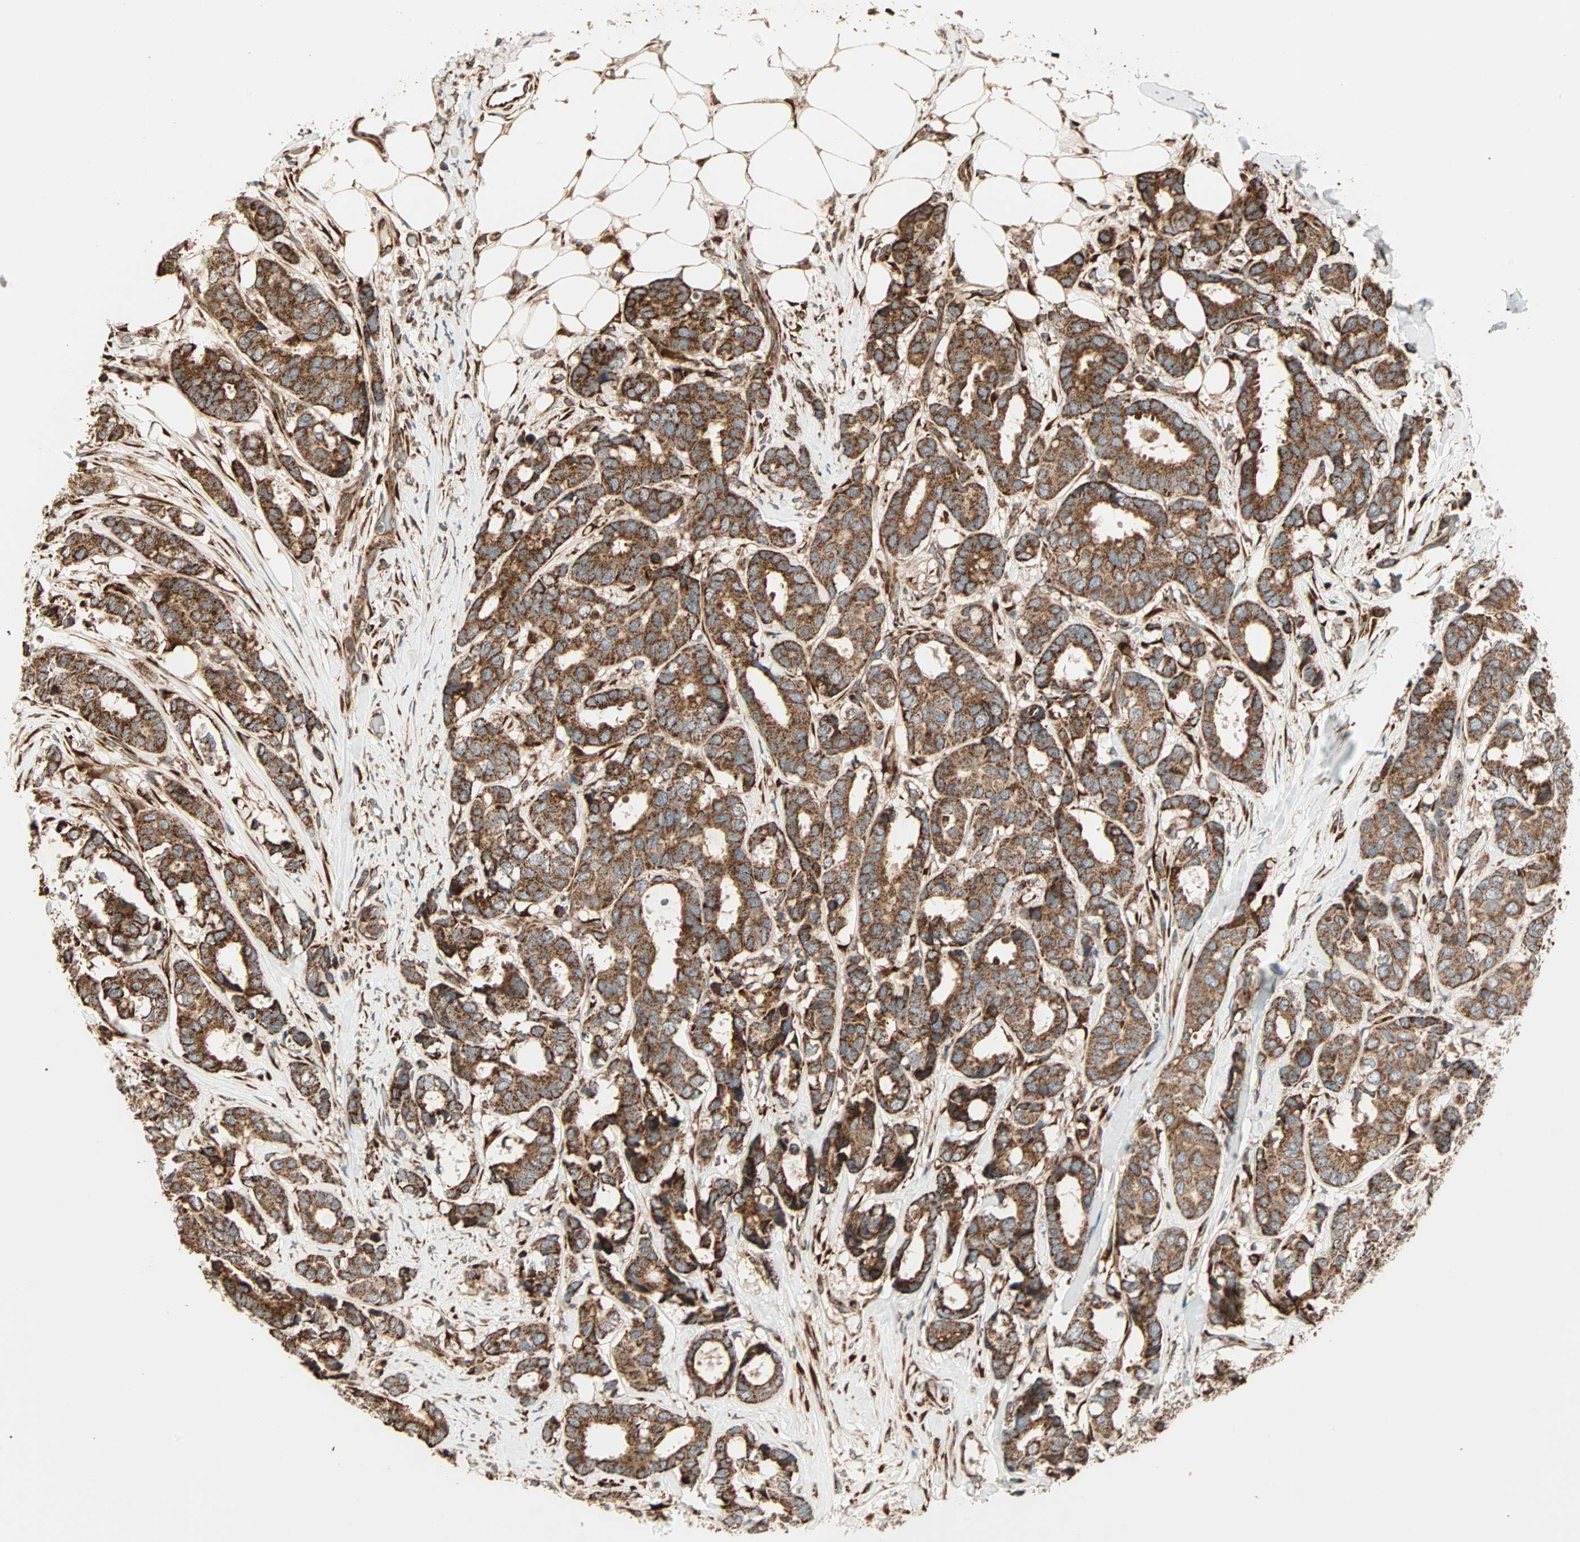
{"staining": {"intensity": "strong", "quantity": ">75%", "location": "cytoplasmic/membranous"}, "tissue": "breast cancer", "cell_type": "Tumor cells", "image_type": "cancer", "snomed": [{"axis": "morphology", "description": "Duct carcinoma"}, {"axis": "topography", "description": "Breast"}], "caption": "Tumor cells display high levels of strong cytoplasmic/membranous expression in approximately >75% of cells in breast cancer. (brown staining indicates protein expression, while blue staining denotes nuclei).", "gene": "P4HA1", "patient": {"sex": "female", "age": 87}}